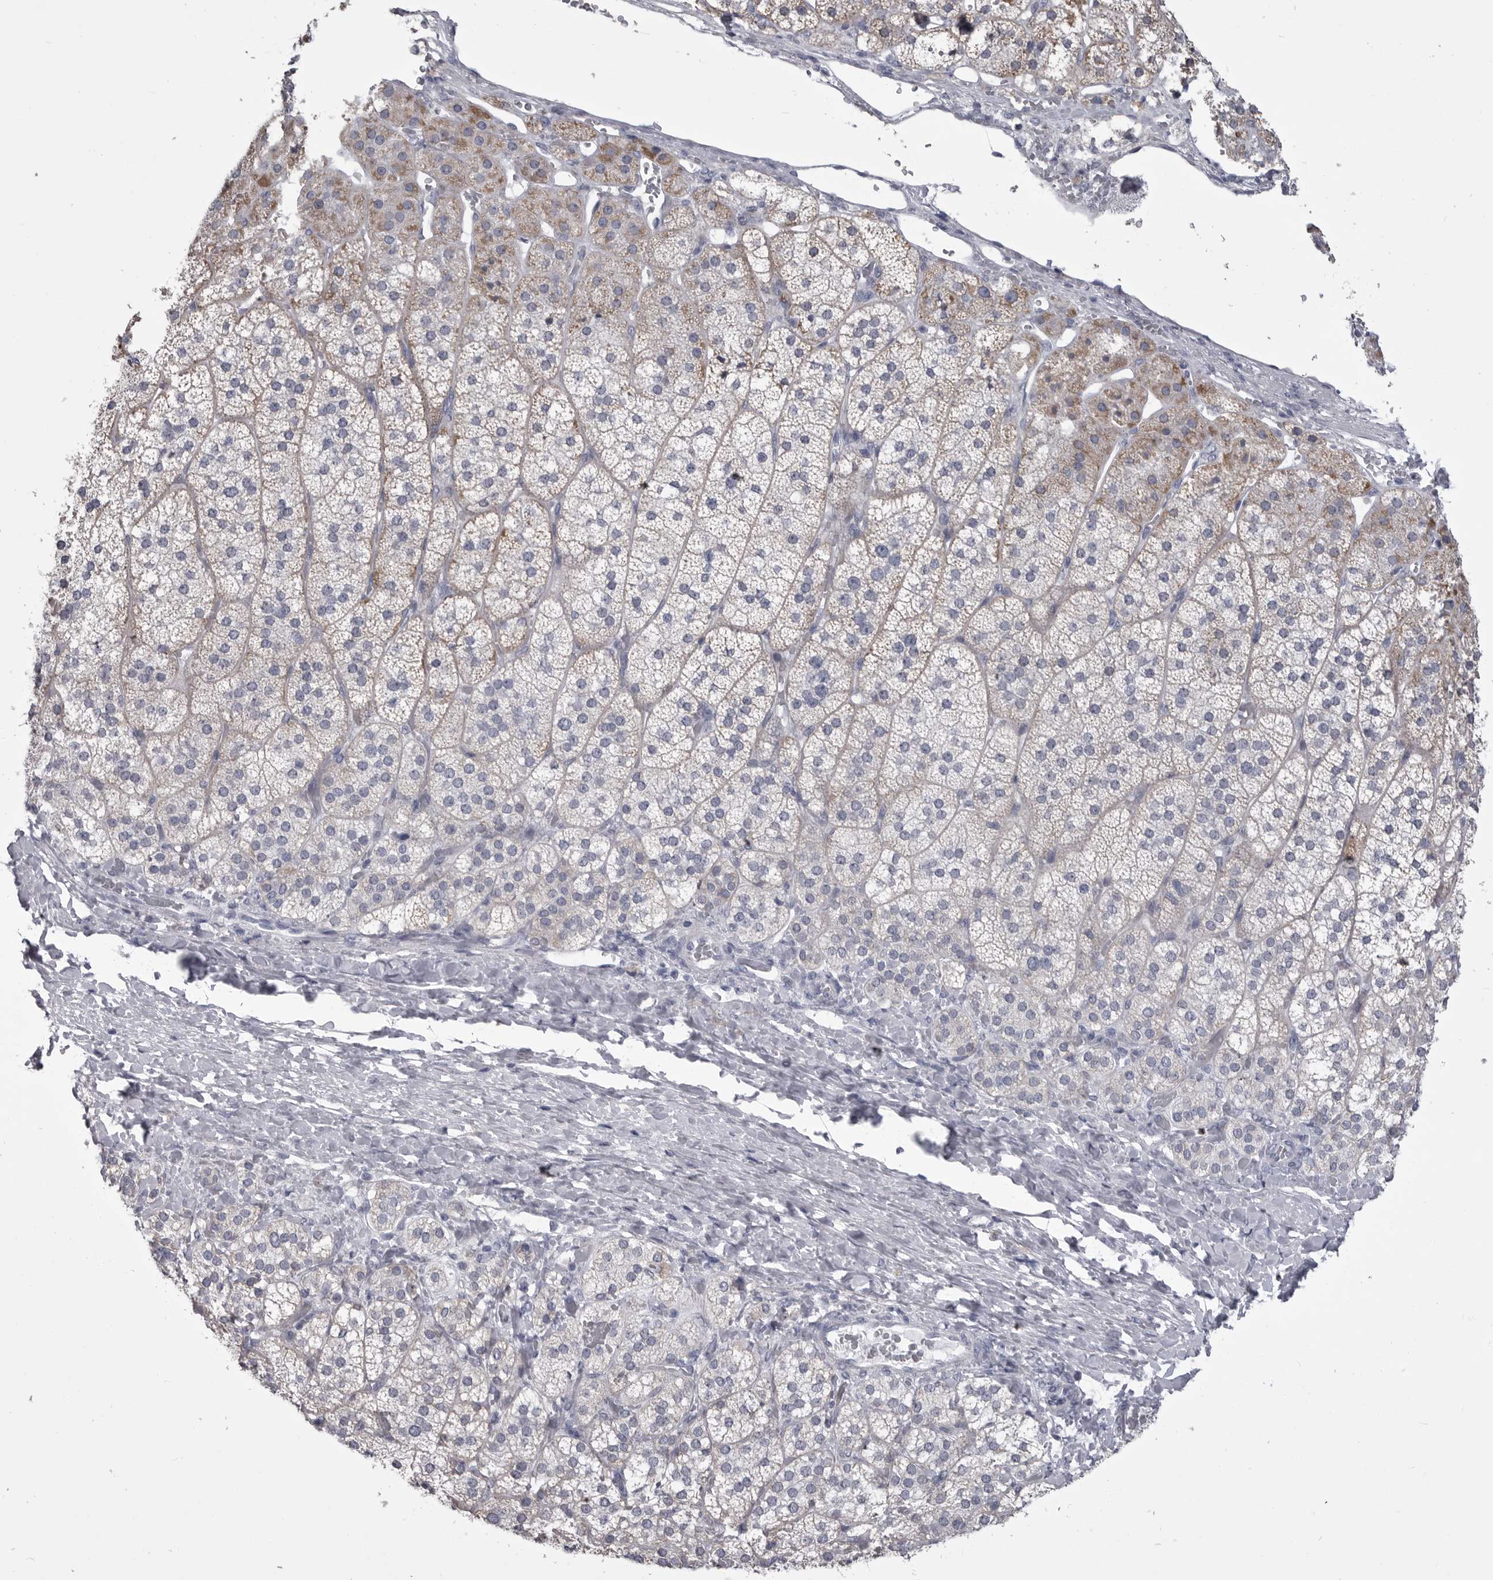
{"staining": {"intensity": "moderate", "quantity": "25%-75%", "location": "cytoplasmic/membranous"}, "tissue": "adrenal gland", "cell_type": "Glandular cells", "image_type": "normal", "snomed": [{"axis": "morphology", "description": "Normal tissue, NOS"}, {"axis": "topography", "description": "Adrenal gland"}], "caption": "About 25%-75% of glandular cells in benign human adrenal gland demonstrate moderate cytoplasmic/membranous protein positivity as visualized by brown immunohistochemical staining.", "gene": "OPLAH", "patient": {"sex": "female", "age": 44}}